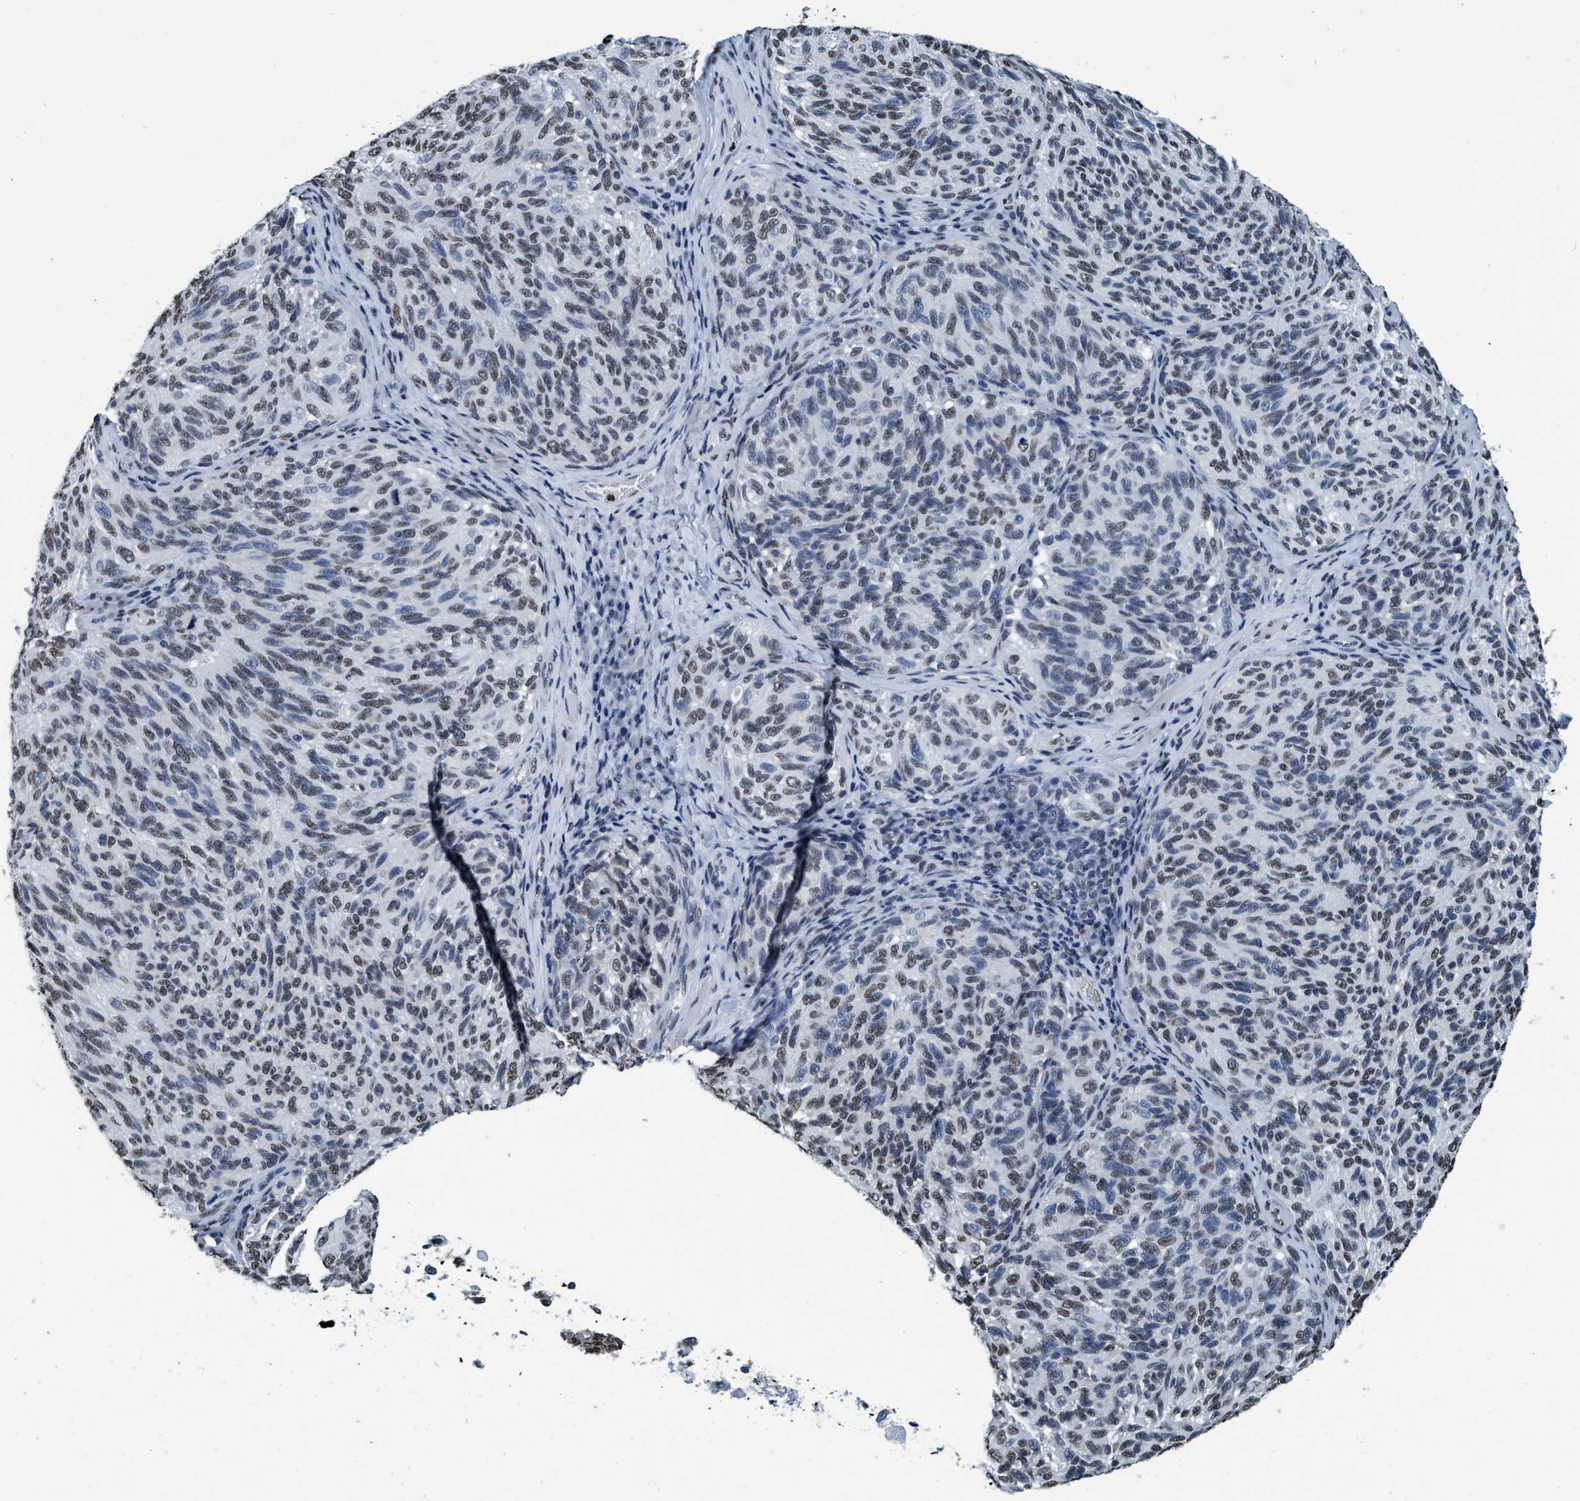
{"staining": {"intensity": "weak", "quantity": ">75%", "location": "nuclear"}, "tissue": "melanoma", "cell_type": "Tumor cells", "image_type": "cancer", "snomed": [{"axis": "morphology", "description": "Malignant melanoma, NOS"}, {"axis": "topography", "description": "Skin"}], "caption": "IHC (DAB) staining of malignant melanoma reveals weak nuclear protein expression in approximately >75% of tumor cells. The staining is performed using DAB (3,3'-diaminobenzidine) brown chromogen to label protein expression. The nuclei are counter-stained blue using hematoxylin.", "gene": "CCNE2", "patient": {"sex": "female", "age": 73}}